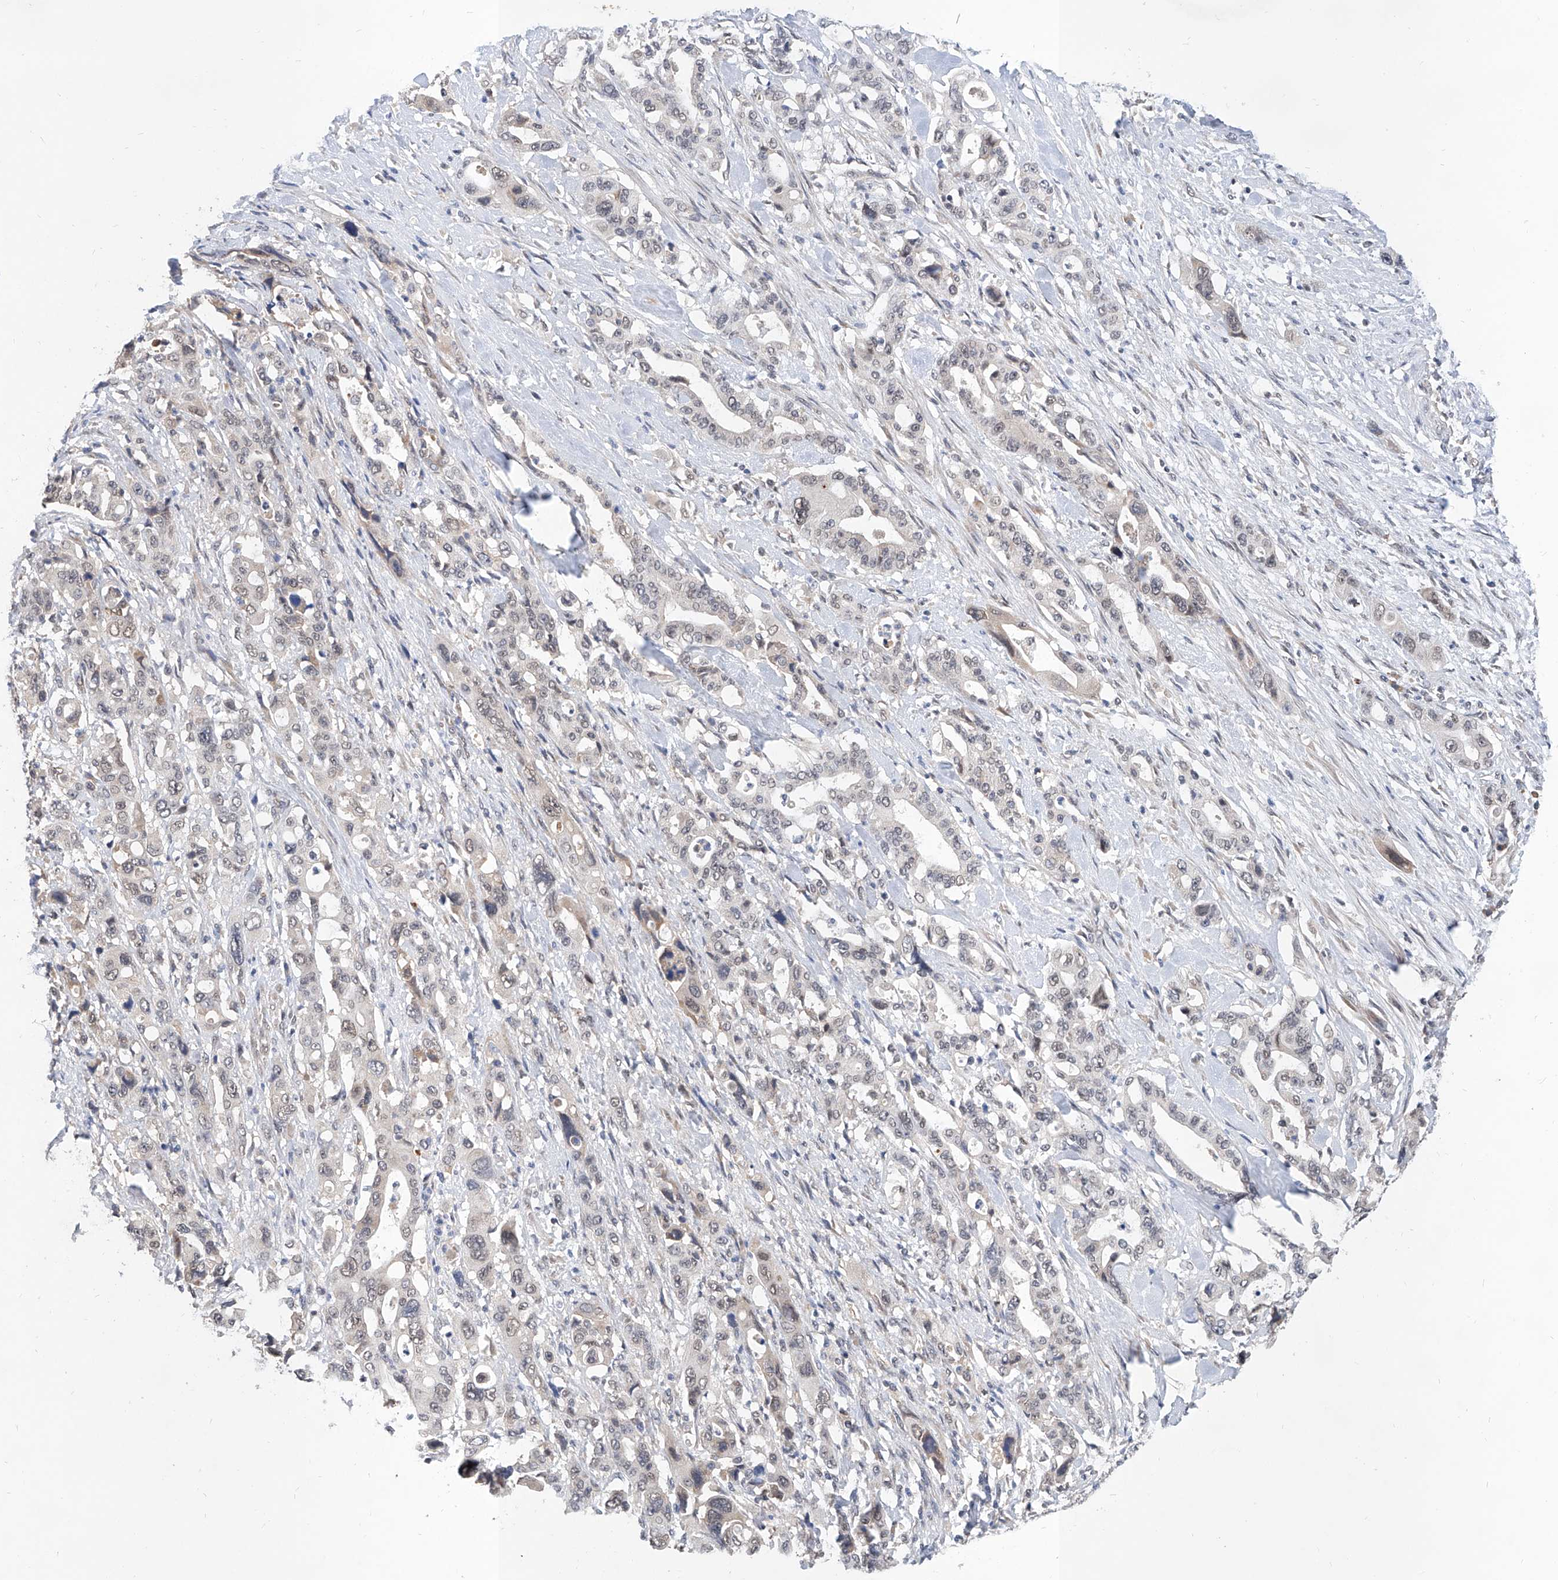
{"staining": {"intensity": "weak", "quantity": "<25%", "location": "cytoplasmic/membranous"}, "tissue": "pancreatic cancer", "cell_type": "Tumor cells", "image_type": "cancer", "snomed": [{"axis": "morphology", "description": "Adenocarcinoma, NOS"}, {"axis": "topography", "description": "Pancreas"}], "caption": "Tumor cells are negative for brown protein staining in pancreatic adenocarcinoma. (Stains: DAB IHC with hematoxylin counter stain, Microscopy: brightfield microscopy at high magnification).", "gene": "CARMIL3", "patient": {"sex": "male", "age": 46}}